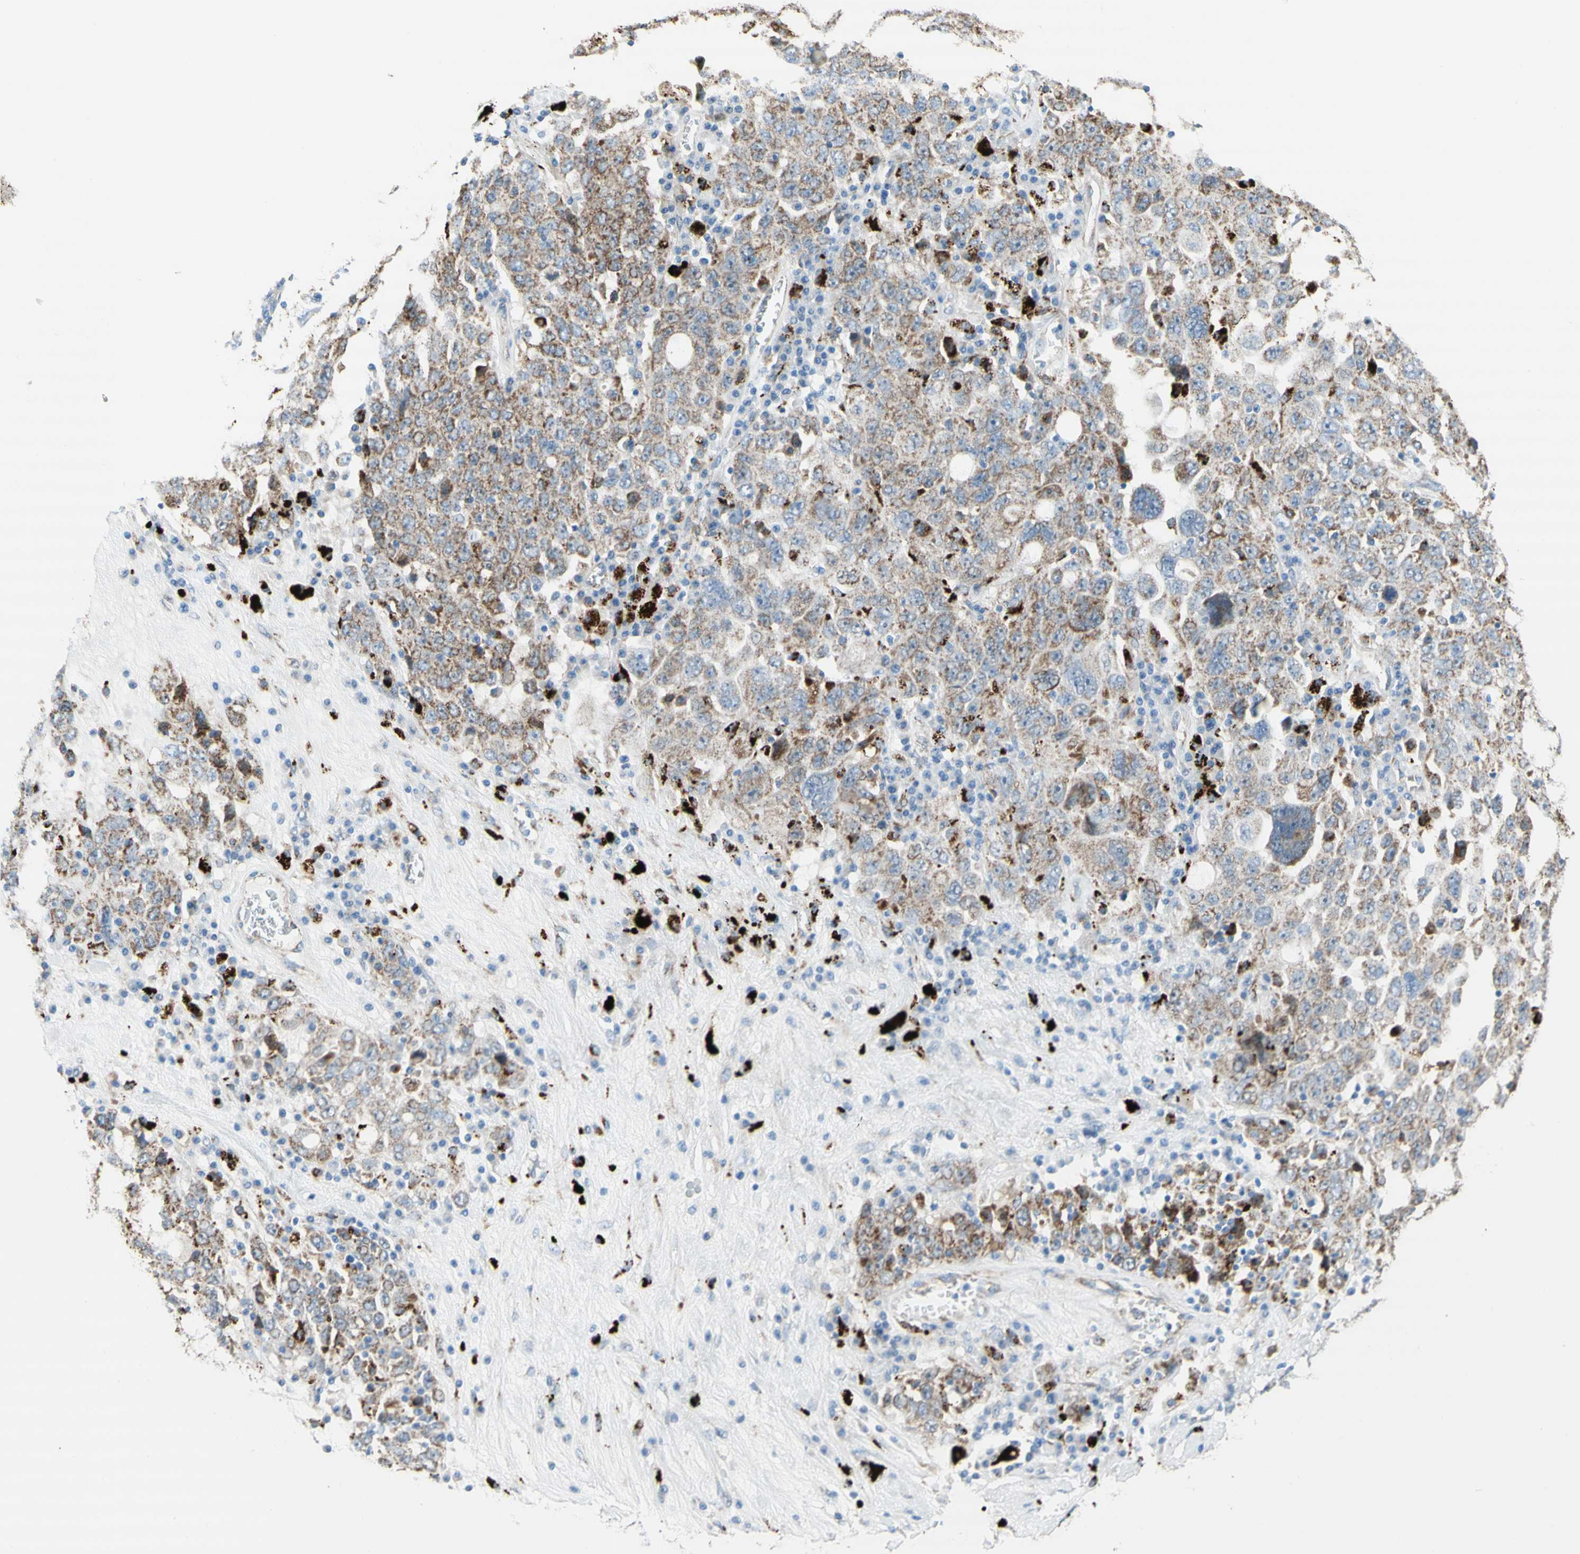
{"staining": {"intensity": "moderate", "quantity": ">75%", "location": "cytoplasmic/membranous"}, "tissue": "ovarian cancer", "cell_type": "Tumor cells", "image_type": "cancer", "snomed": [{"axis": "morphology", "description": "Carcinoma, endometroid"}, {"axis": "topography", "description": "Ovary"}], "caption": "Immunohistochemical staining of human ovarian endometroid carcinoma demonstrates medium levels of moderate cytoplasmic/membranous positivity in about >75% of tumor cells.", "gene": "URB2", "patient": {"sex": "female", "age": 62}}